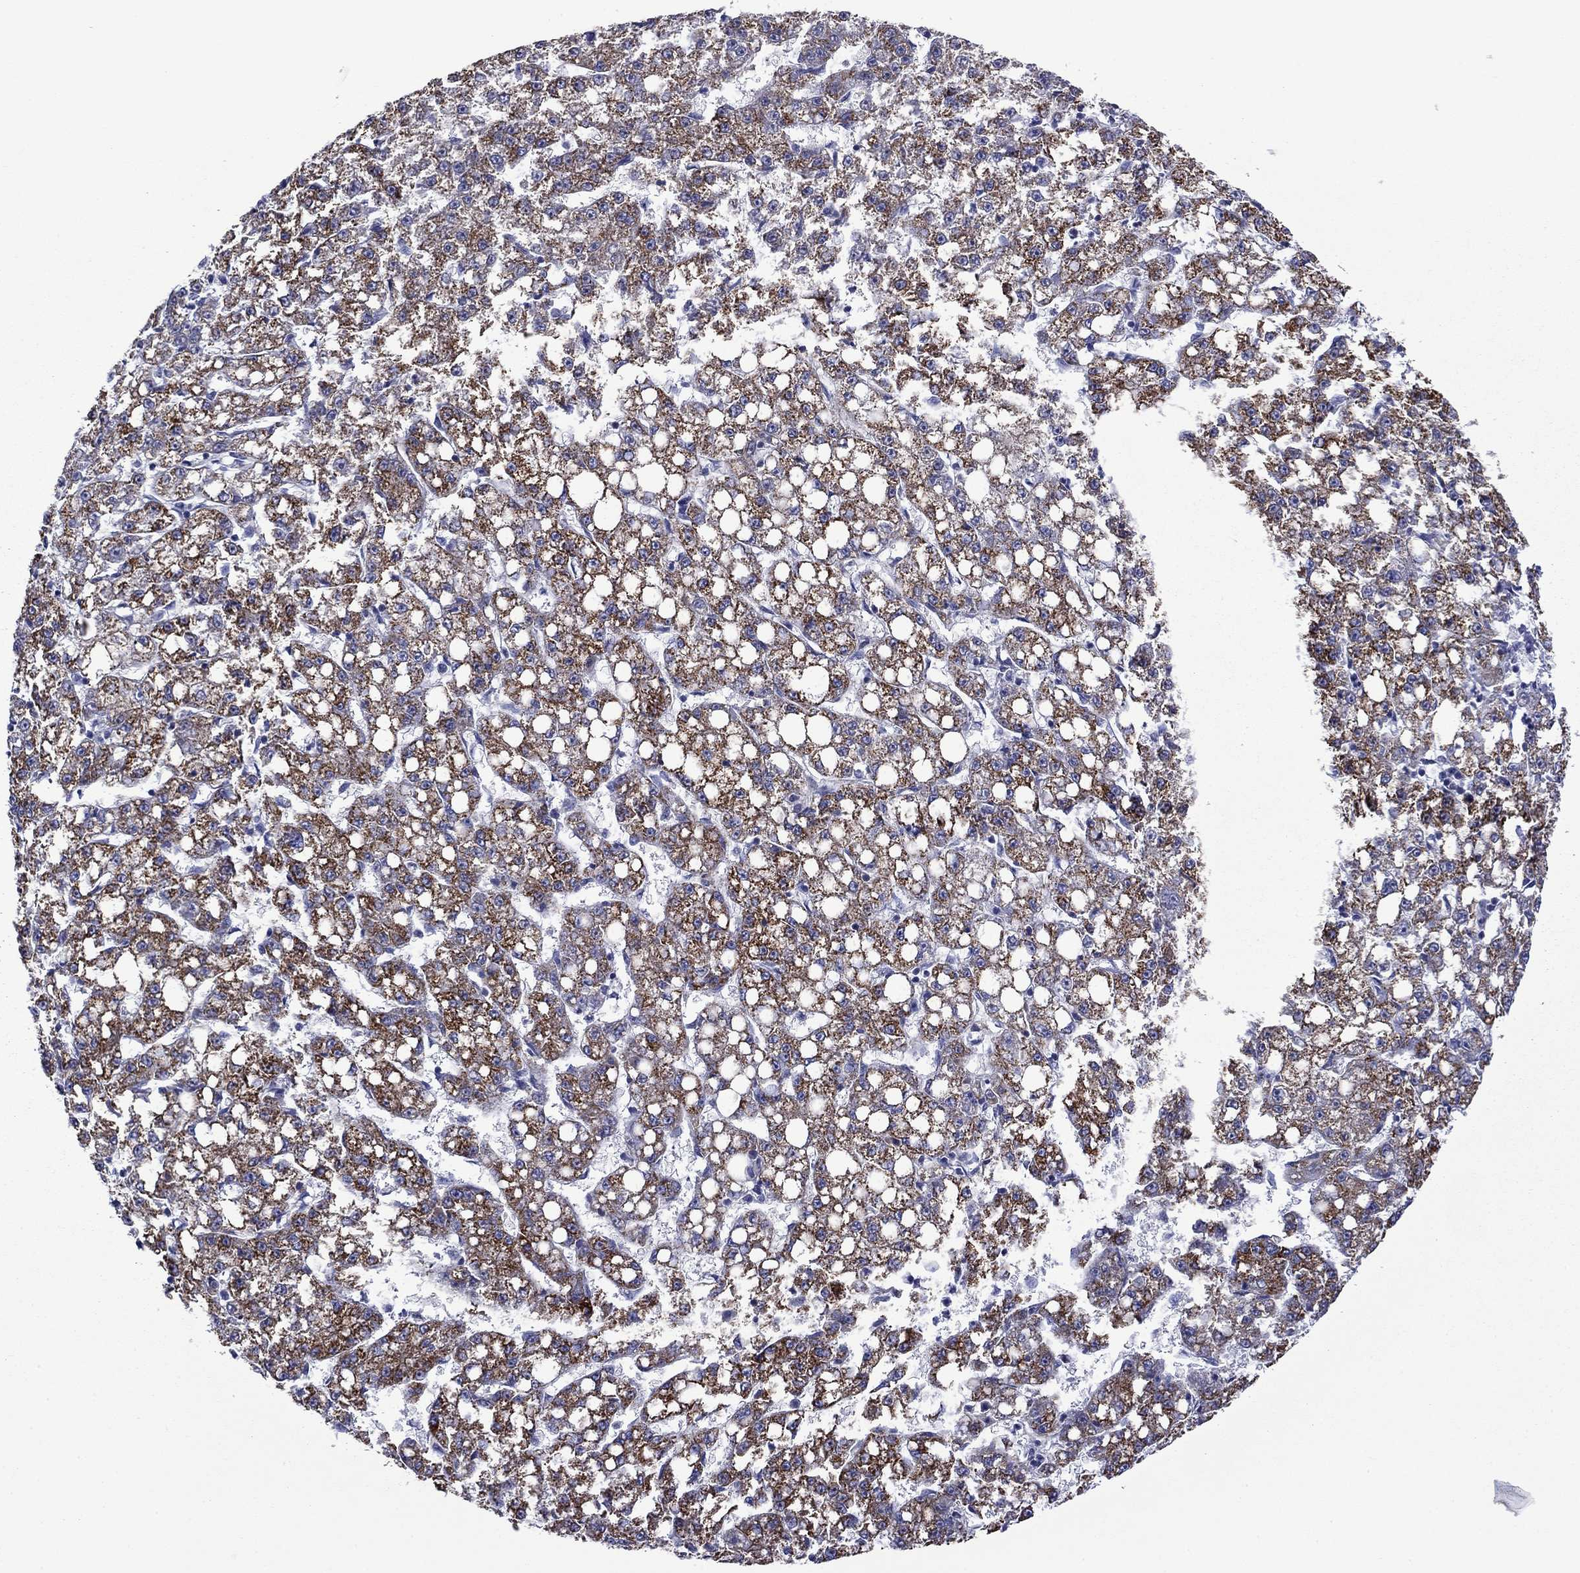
{"staining": {"intensity": "strong", "quantity": "25%-75%", "location": "cytoplasmic/membranous"}, "tissue": "liver cancer", "cell_type": "Tumor cells", "image_type": "cancer", "snomed": [{"axis": "morphology", "description": "Carcinoma, Hepatocellular, NOS"}, {"axis": "topography", "description": "Liver"}], "caption": "Liver cancer (hepatocellular carcinoma) tissue reveals strong cytoplasmic/membranous staining in approximately 25%-75% of tumor cells", "gene": "LMO7", "patient": {"sex": "female", "age": 65}}